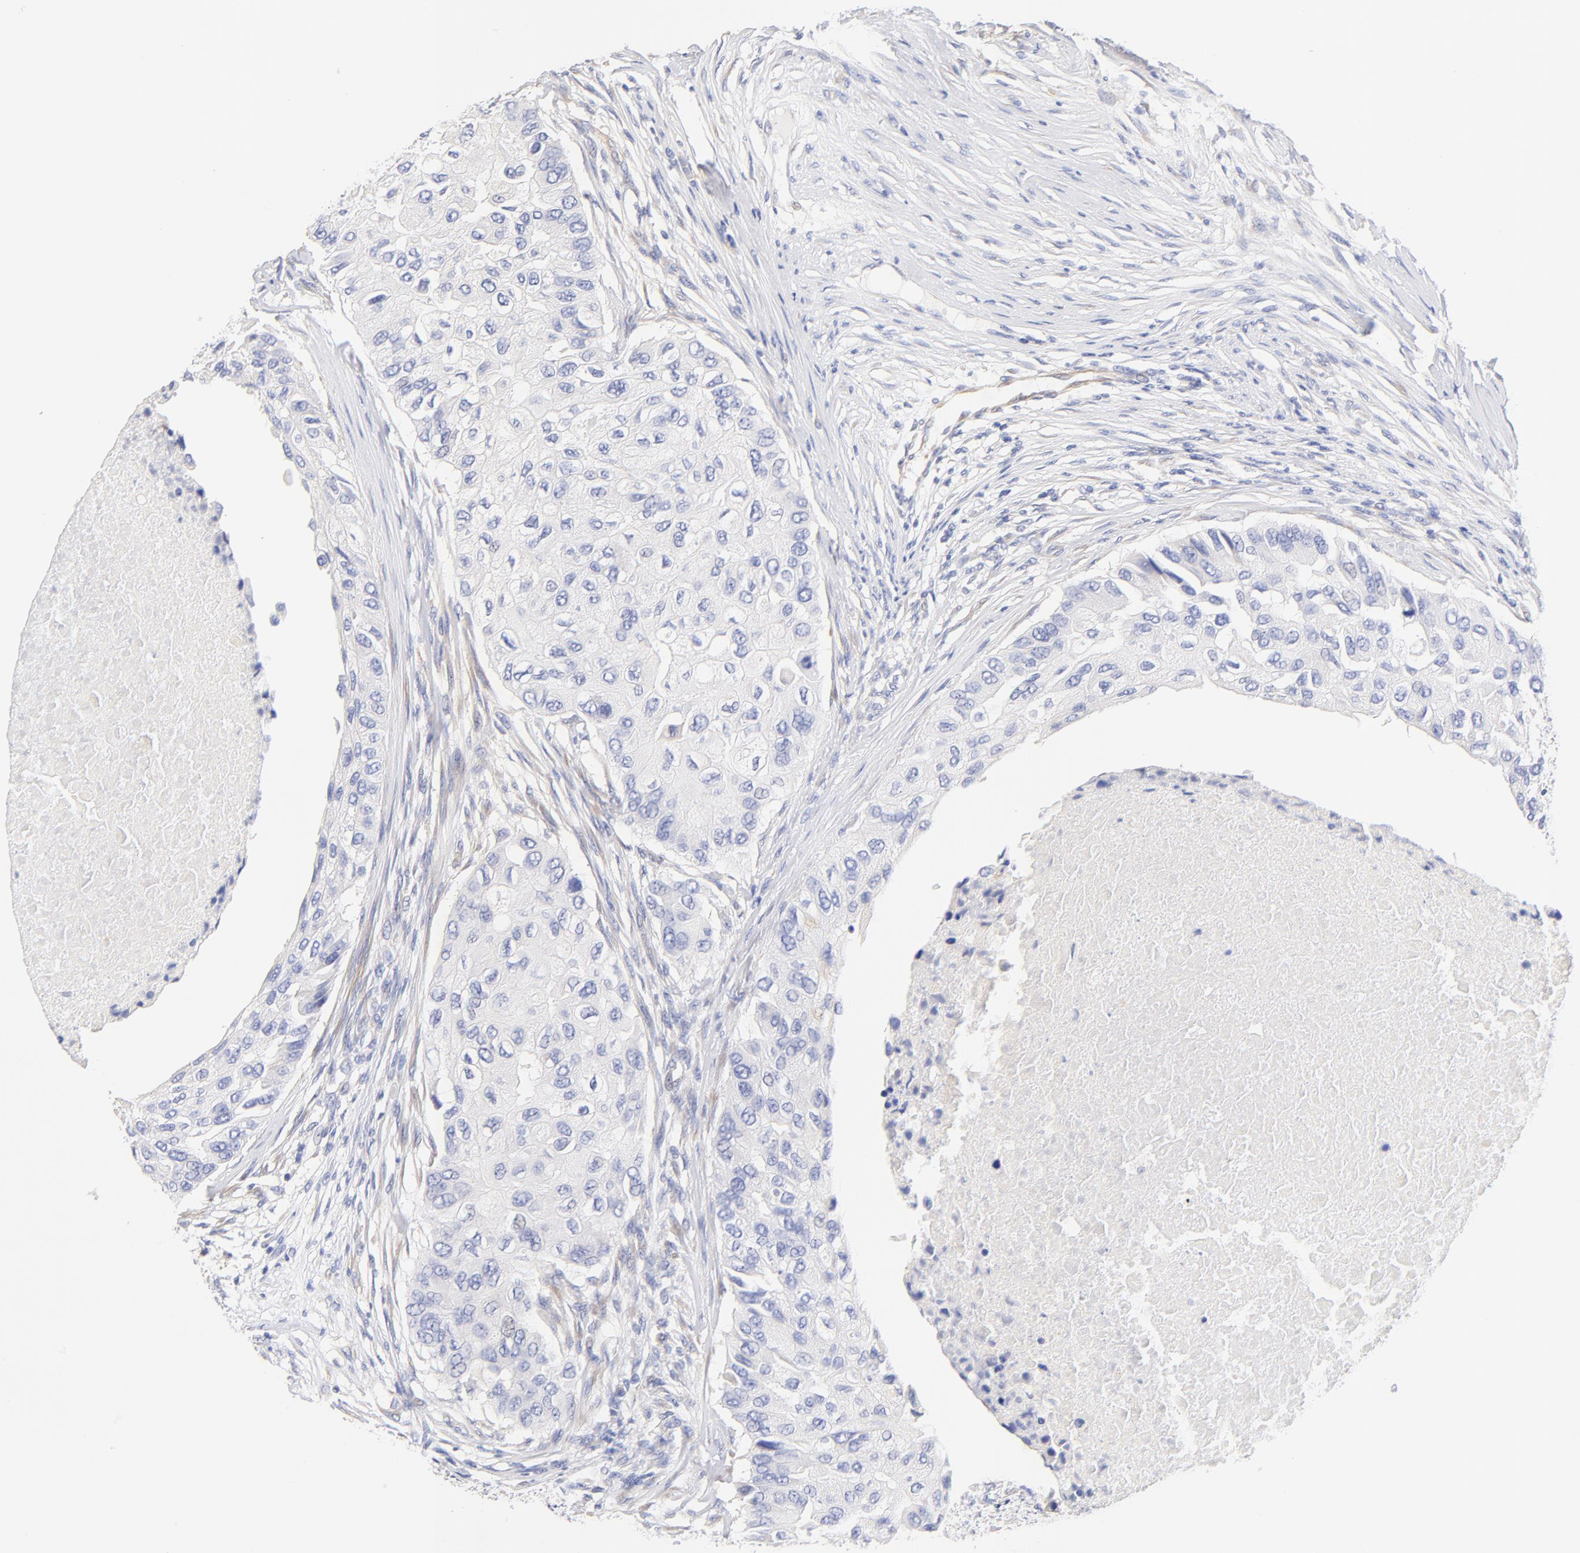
{"staining": {"intensity": "negative", "quantity": "none", "location": "none"}, "tissue": "breast cancer", "cell_type": "Tumor cells", "image_type": "cancer", "snomed": [{"axis": "morphology", "description": "Normal tissue, NOS"}, {"axis": "morphology", "description": "Duct carcinoma"}, {"axis": "topography", "description": "Breast"}], "caption": "This is a micrograph of immunohistochemistry (IHC) staining of breast cancer, which shows no expression in tumor cells.", "gene": "HS3ST1", "patient": {"sex": "female", "age": 49}}